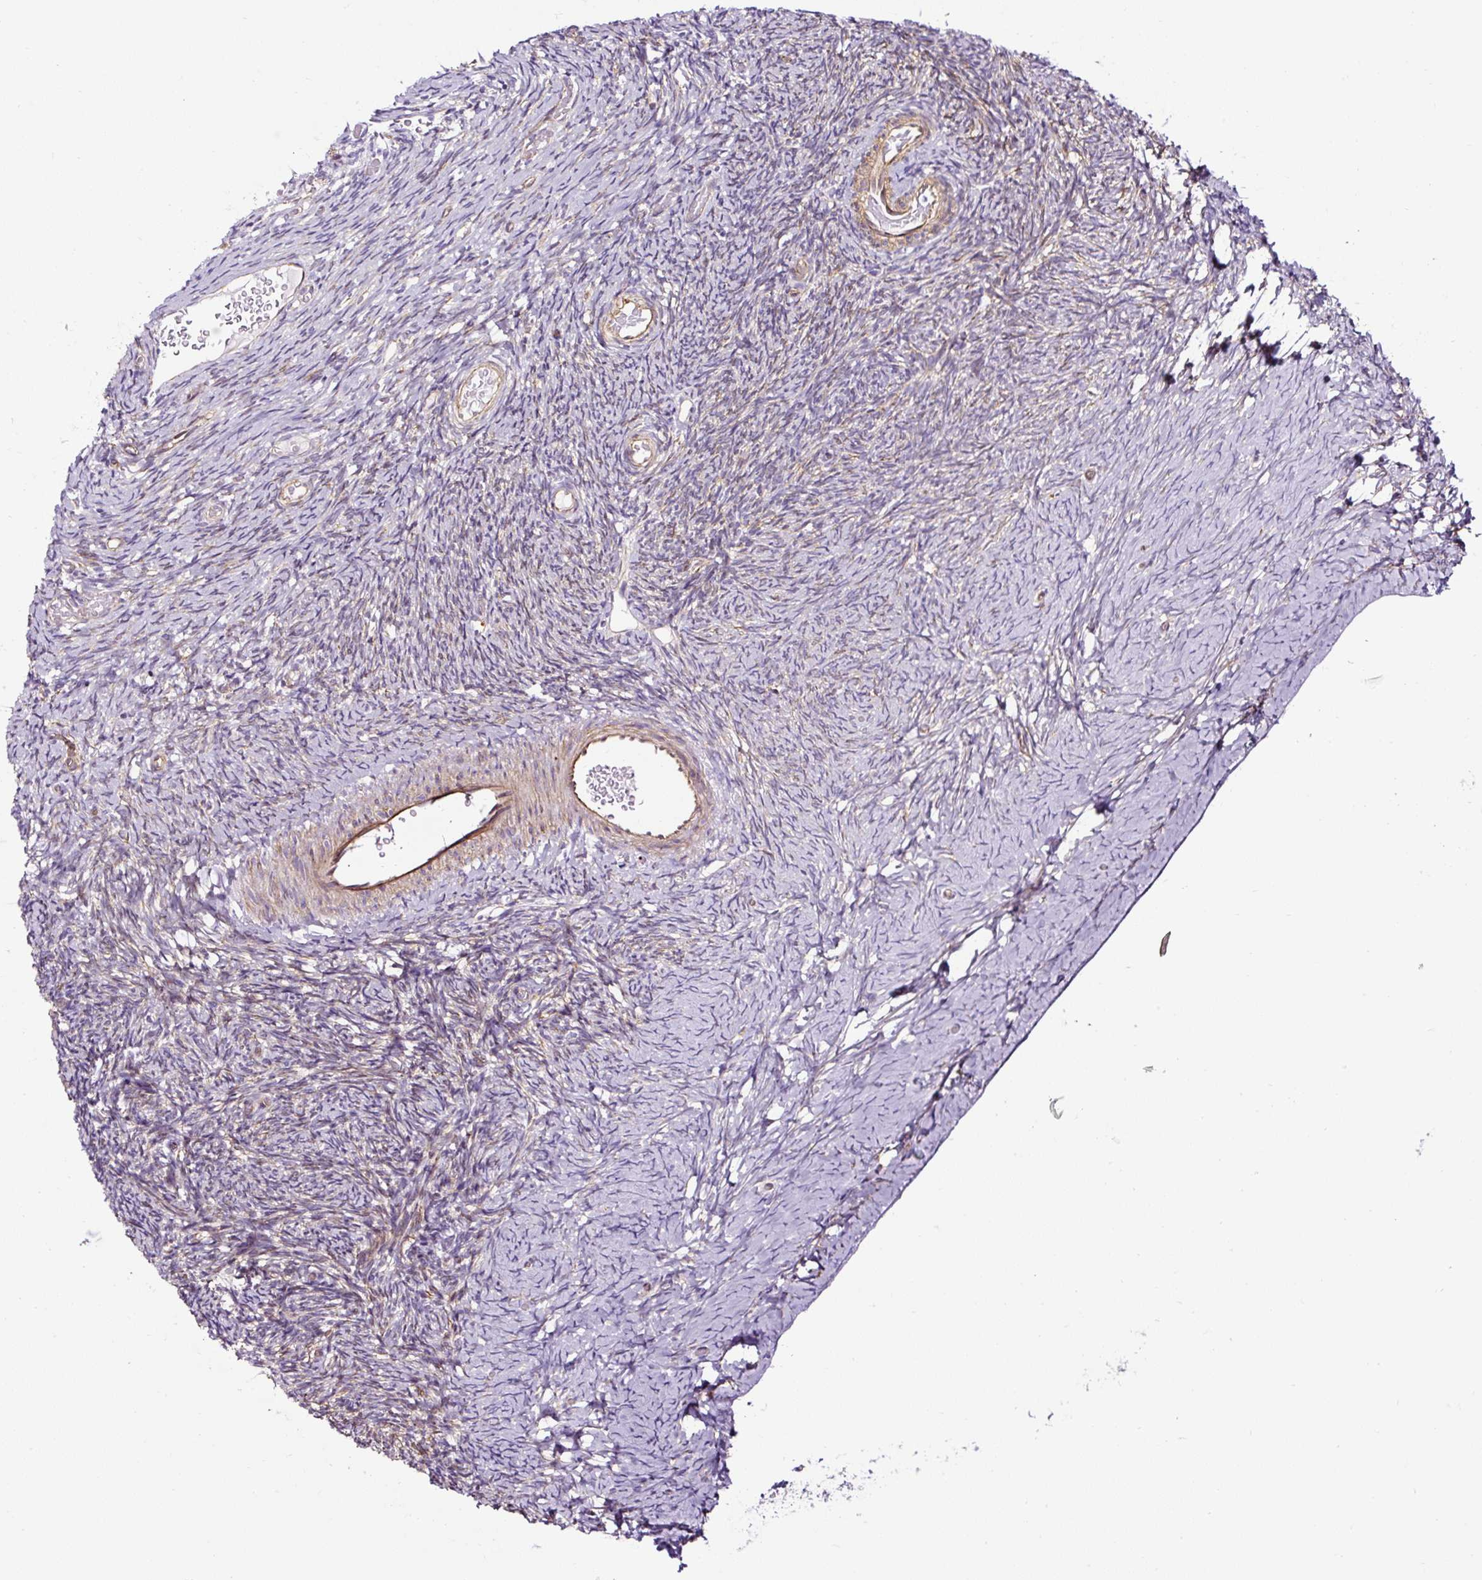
{"staining": {"intensity": "negative", "quantity": "none", "location": "none"}, "tissue": "ovary", "cell_type": "Follicle cells", "image_type": "normal", "snomed": [{"axis": "morphology", "description": "Normal tissue, NOS"}, {"axis": "topography", "description": "Ovary"}], "caption": "DAB immunohistochemical staining of unremarkable human ovary demonstrates no significant expression in follicle cells. (Immunohistochemistry (ihc), brightfield microscopy, high magnification).", "gene": "SLC7A8", "patient": {"sex": "female", "age": 39}}